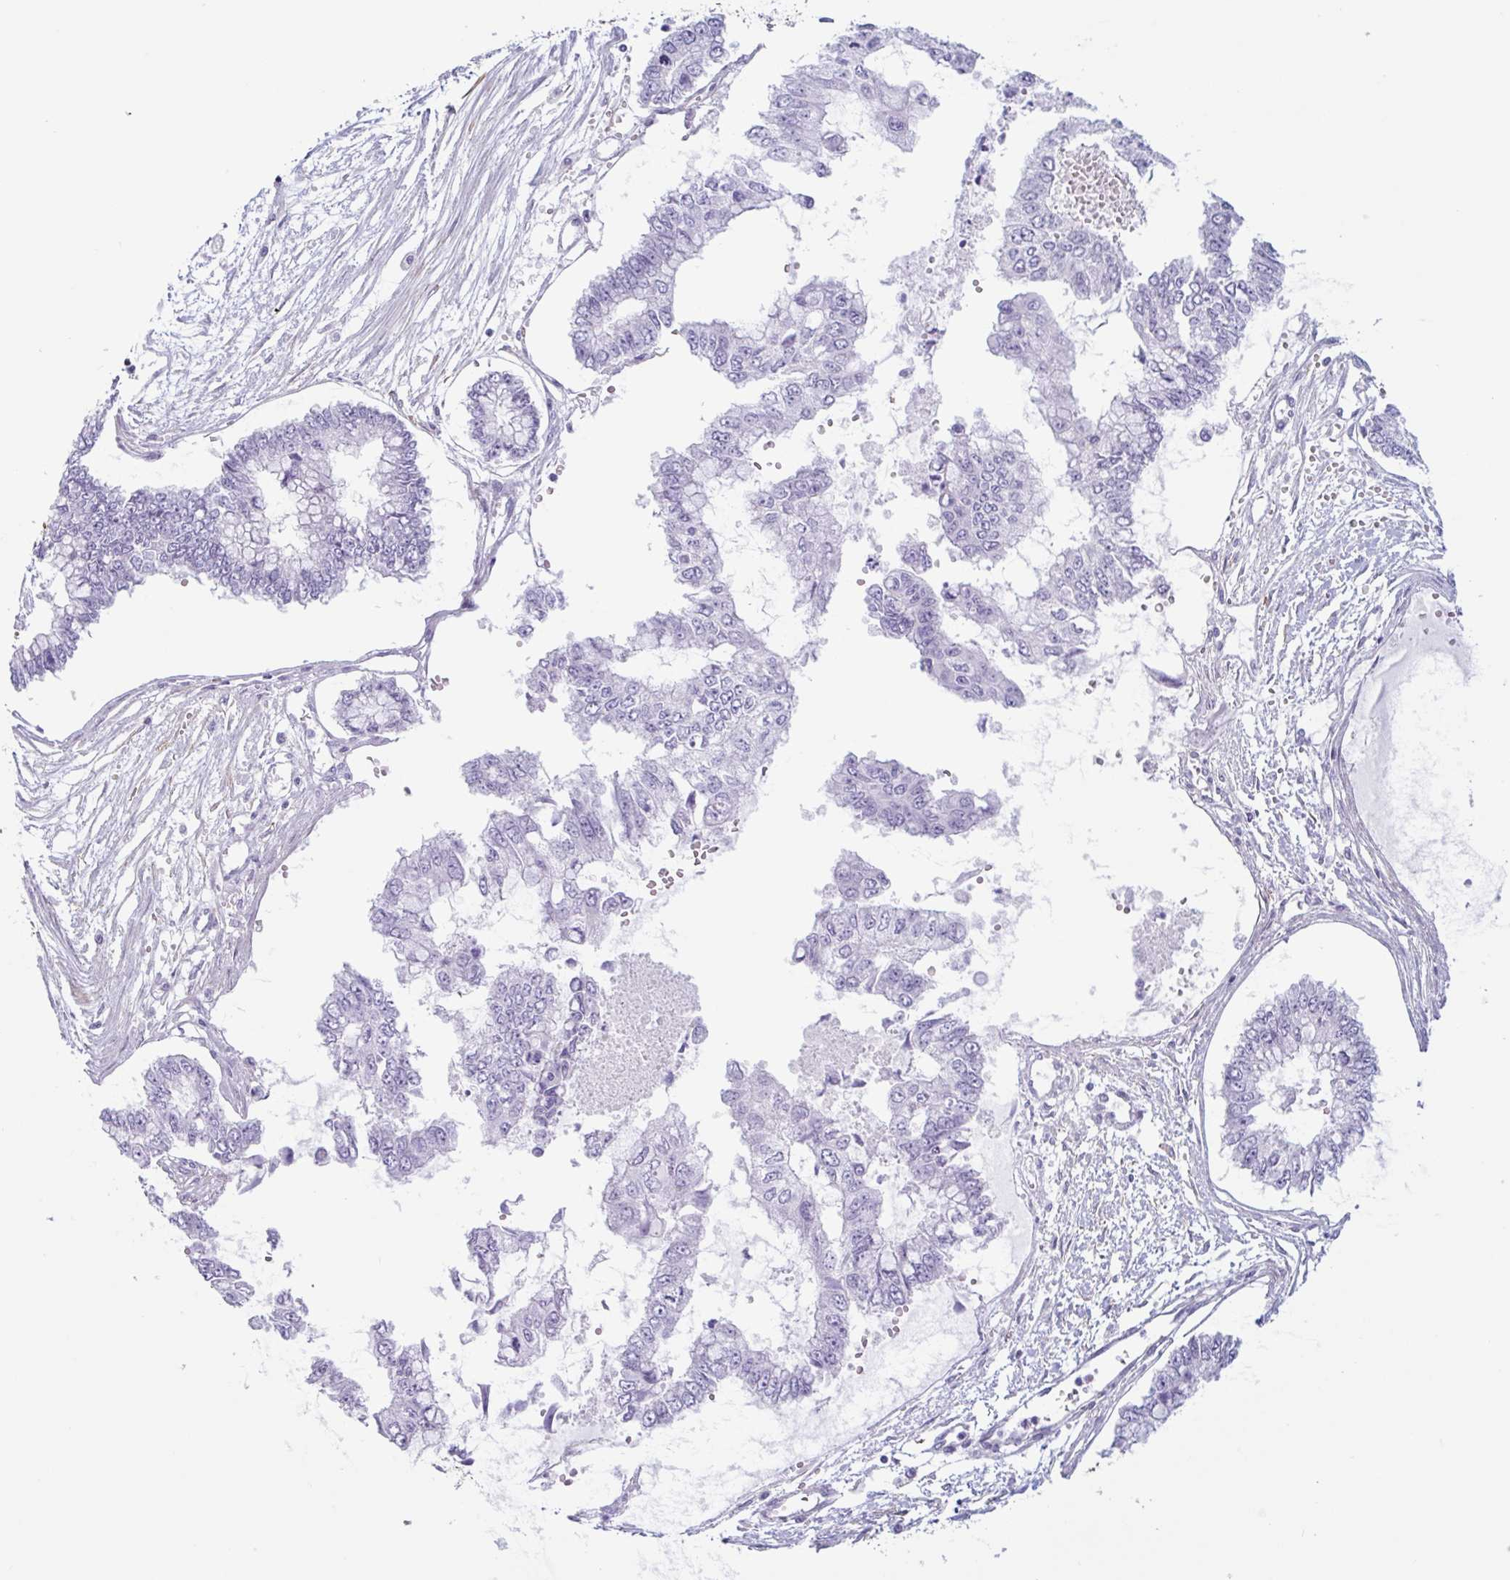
{"staining": {"intensity": "negative", "quantity": "none", "location": "none"}, "tissue": "ovarian cancer", "cell_type": "Tumor cells", "image_type": "cancer", "snomed": [{"axis": "morphology", "description": "Cystadenocarcinoma, mucinous, NOS"}, {"axis": "topography", "description": "Ovary"}], "caption": "IHC of human mucinous cystadenocarcinoma (ovarian) shows no positivity in tumor cells.", "gene": "MYH10", "patient": {"sex": "female", "age": 72}}